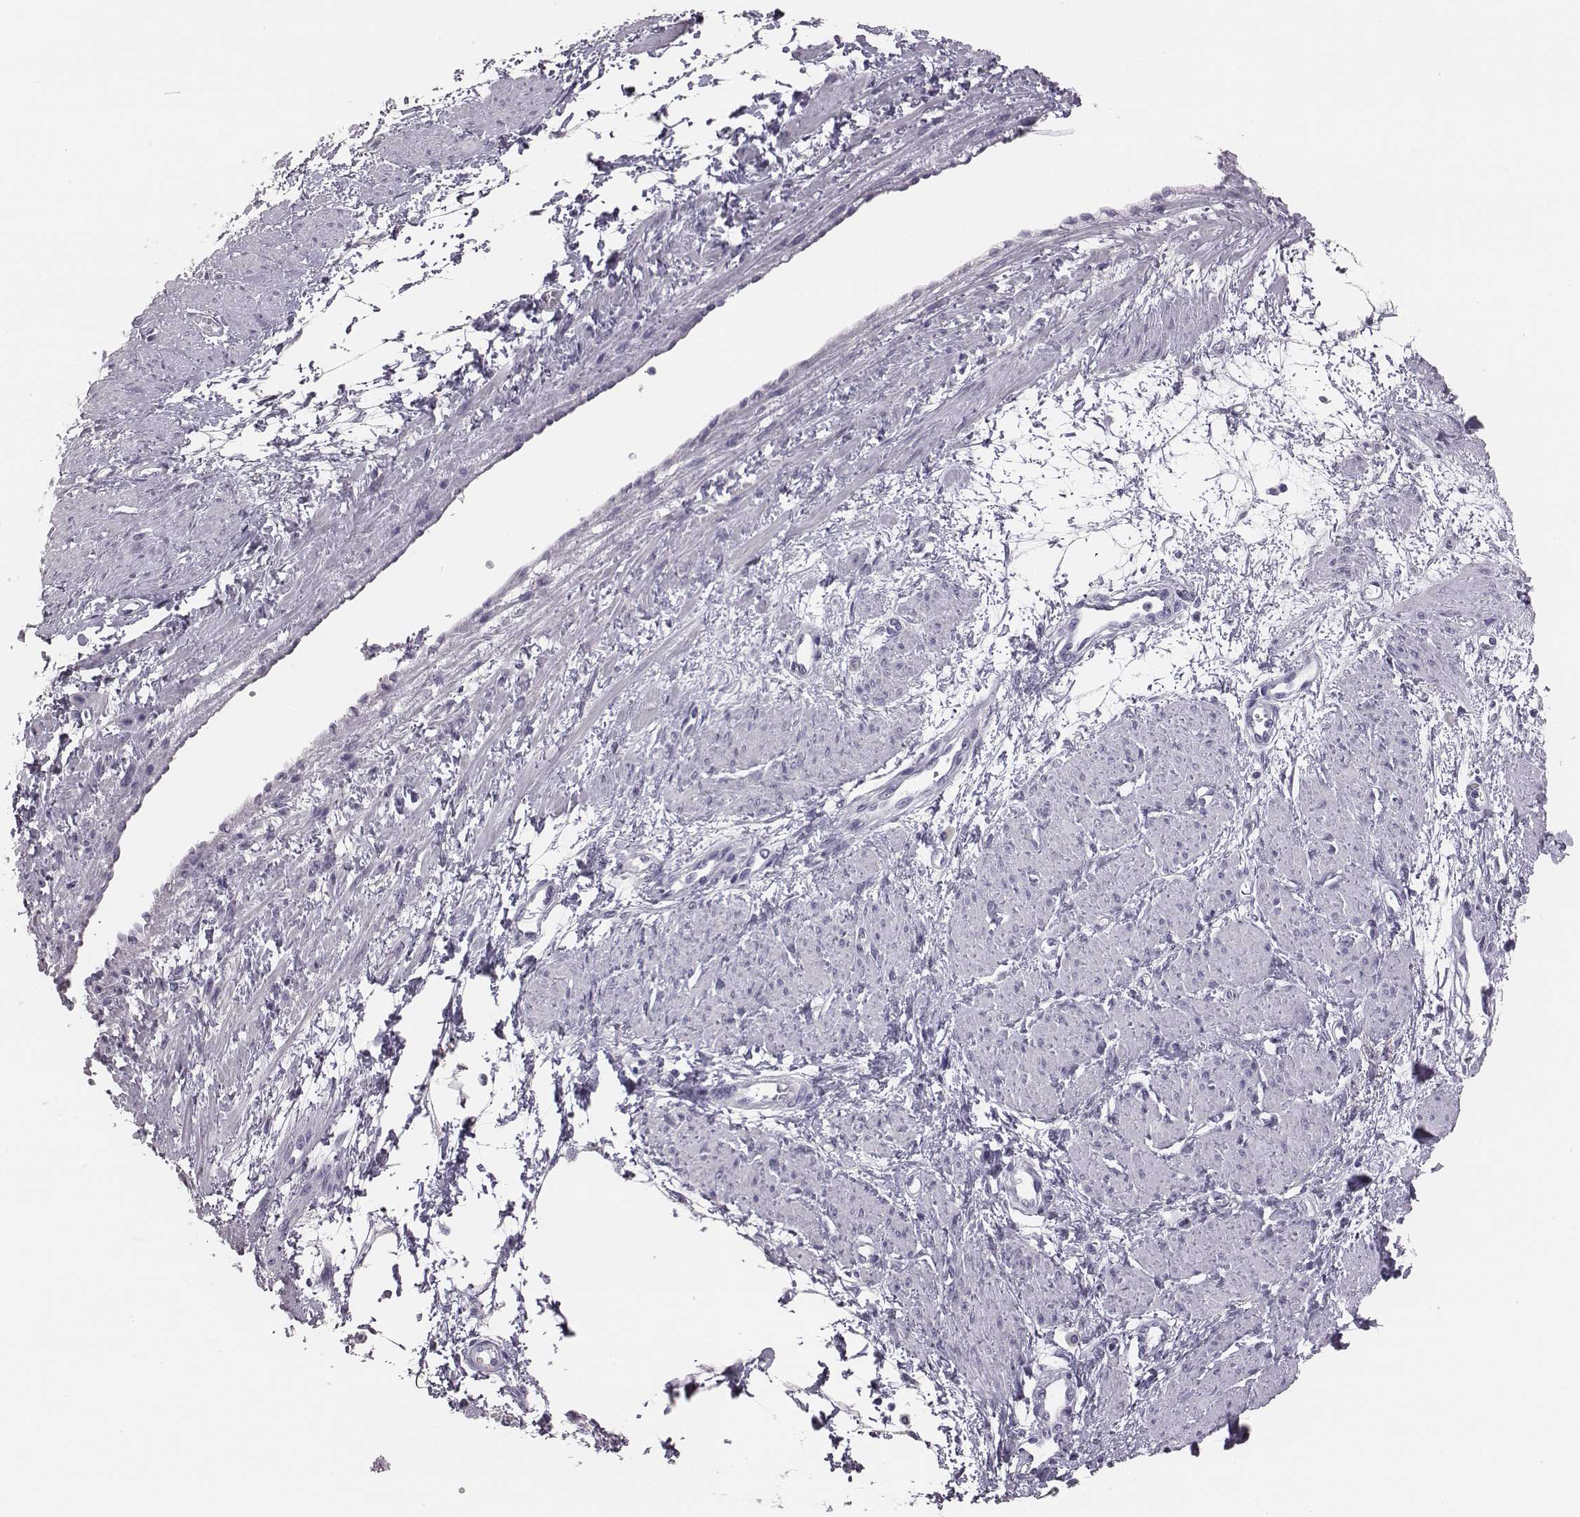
{"staining": {"intensity": "negative", "quantity": "none", "location": "none"}, "tissue": "smooth muscle", "cell_type": "Smooth muscle cells", "image_type": "normal", "snomed": [{"axis": "morphology", "description": "Normal tissue, NOS"}, {"axis": "topography", "description": "Smooth muscle"}, {"axis": "topography", "description": "Uterus"}], "caption": "DAB immunohistochemical staining of unremarkable human smooth muscle shows no significant staining in smooth muscle cells. (DAB IHC visualized using brightfield microscopy, high magnification).", "gene": "ACOD1", "patient": {"sex": "female", "age": 39}}